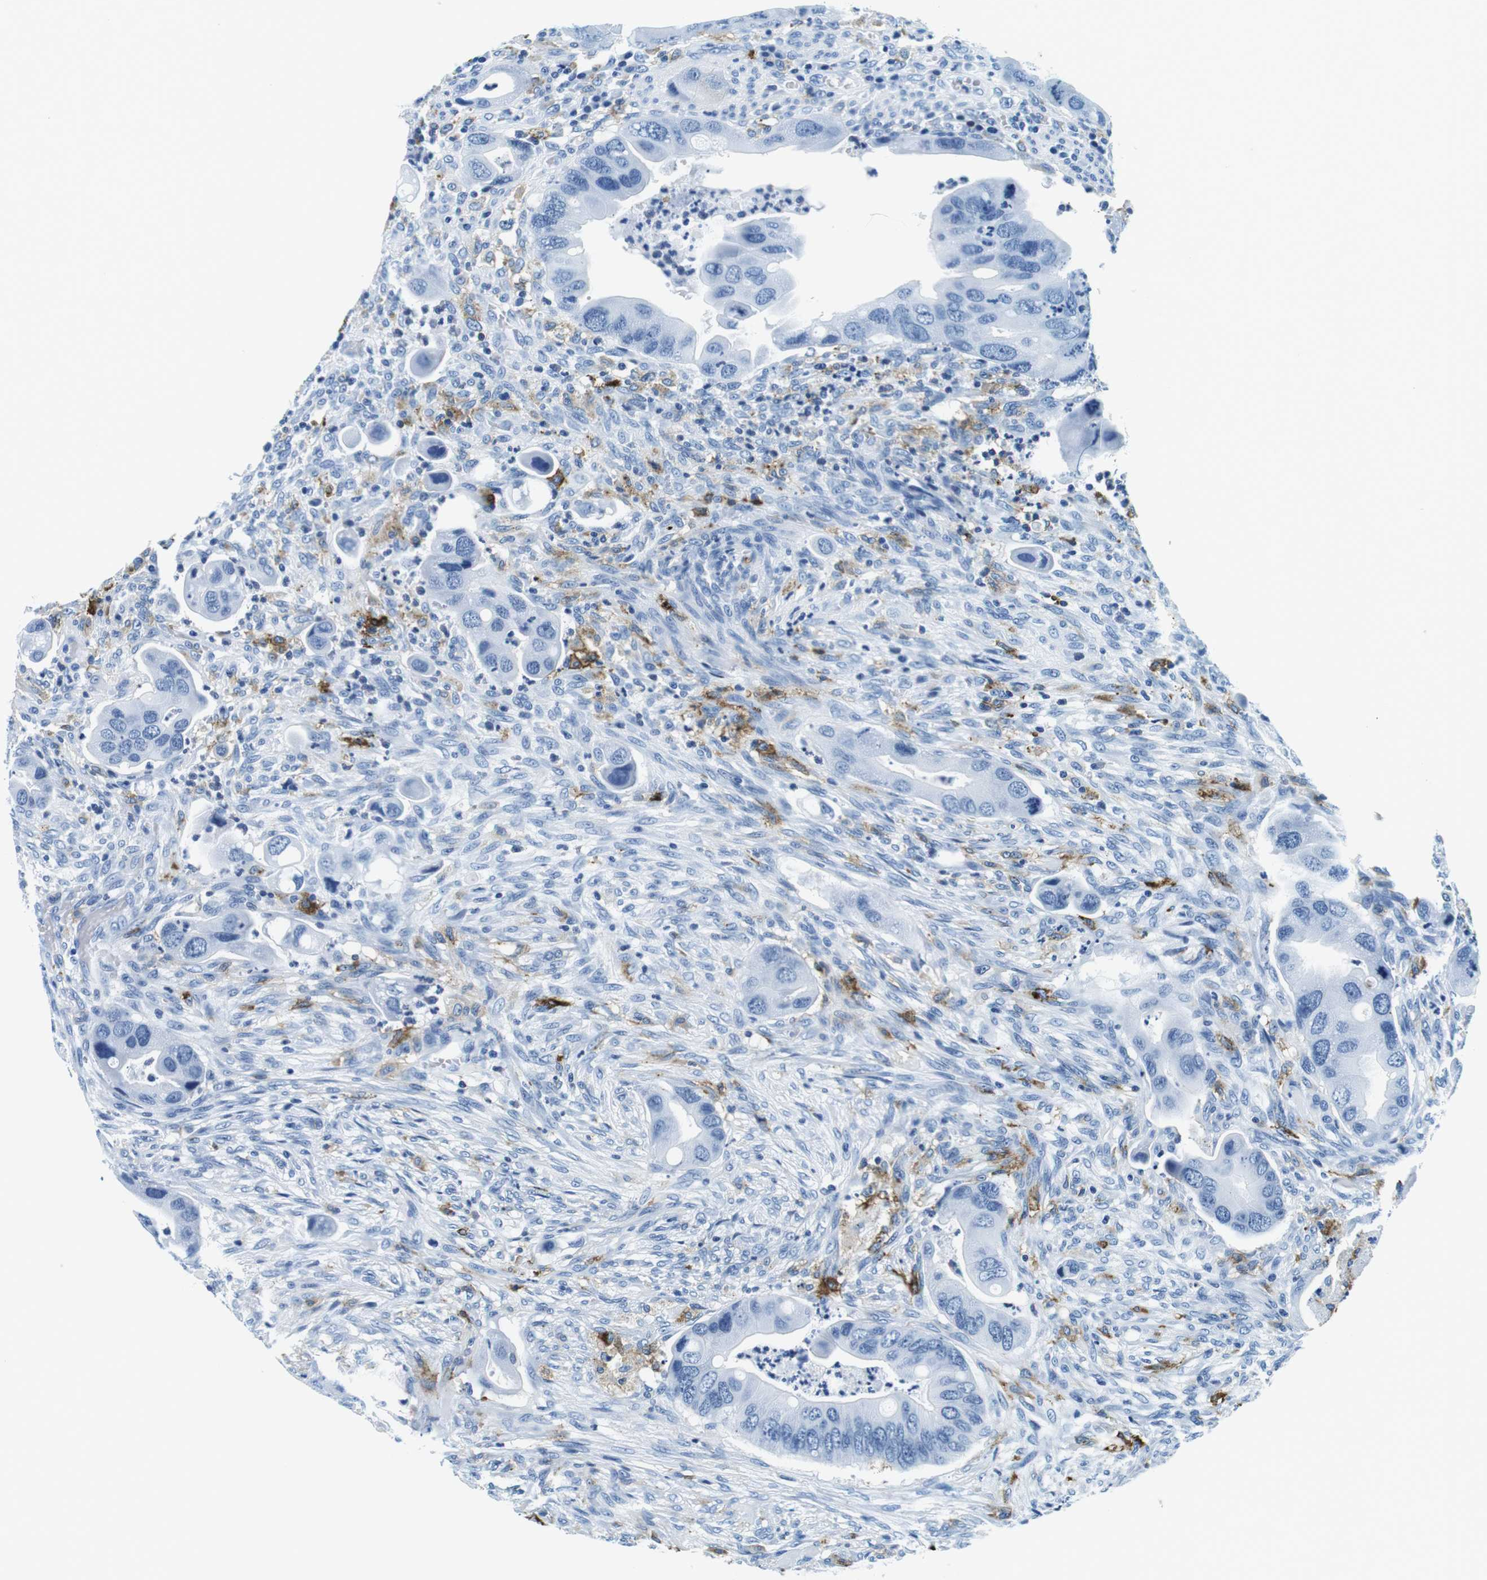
{"staining": {"intensity": "negative", "quantity": "none", "location": "none"}, "tissue": "colorectal cancer", "cell_type": "Tumor cells", "image_type": "cancer", "snomed": [{"axis": "morphology", "description": "Adenocarcinoma, NOS"}, {"axis": "topography", "description": "Rectum"}], "caption": "This is an immunohistochemistry micrograph of adenocarcinoma (colorectal). There is no staining in tumor cells.", "gene": "HLA-DRB1", "patient": {"sex": "female", "age": 57}}